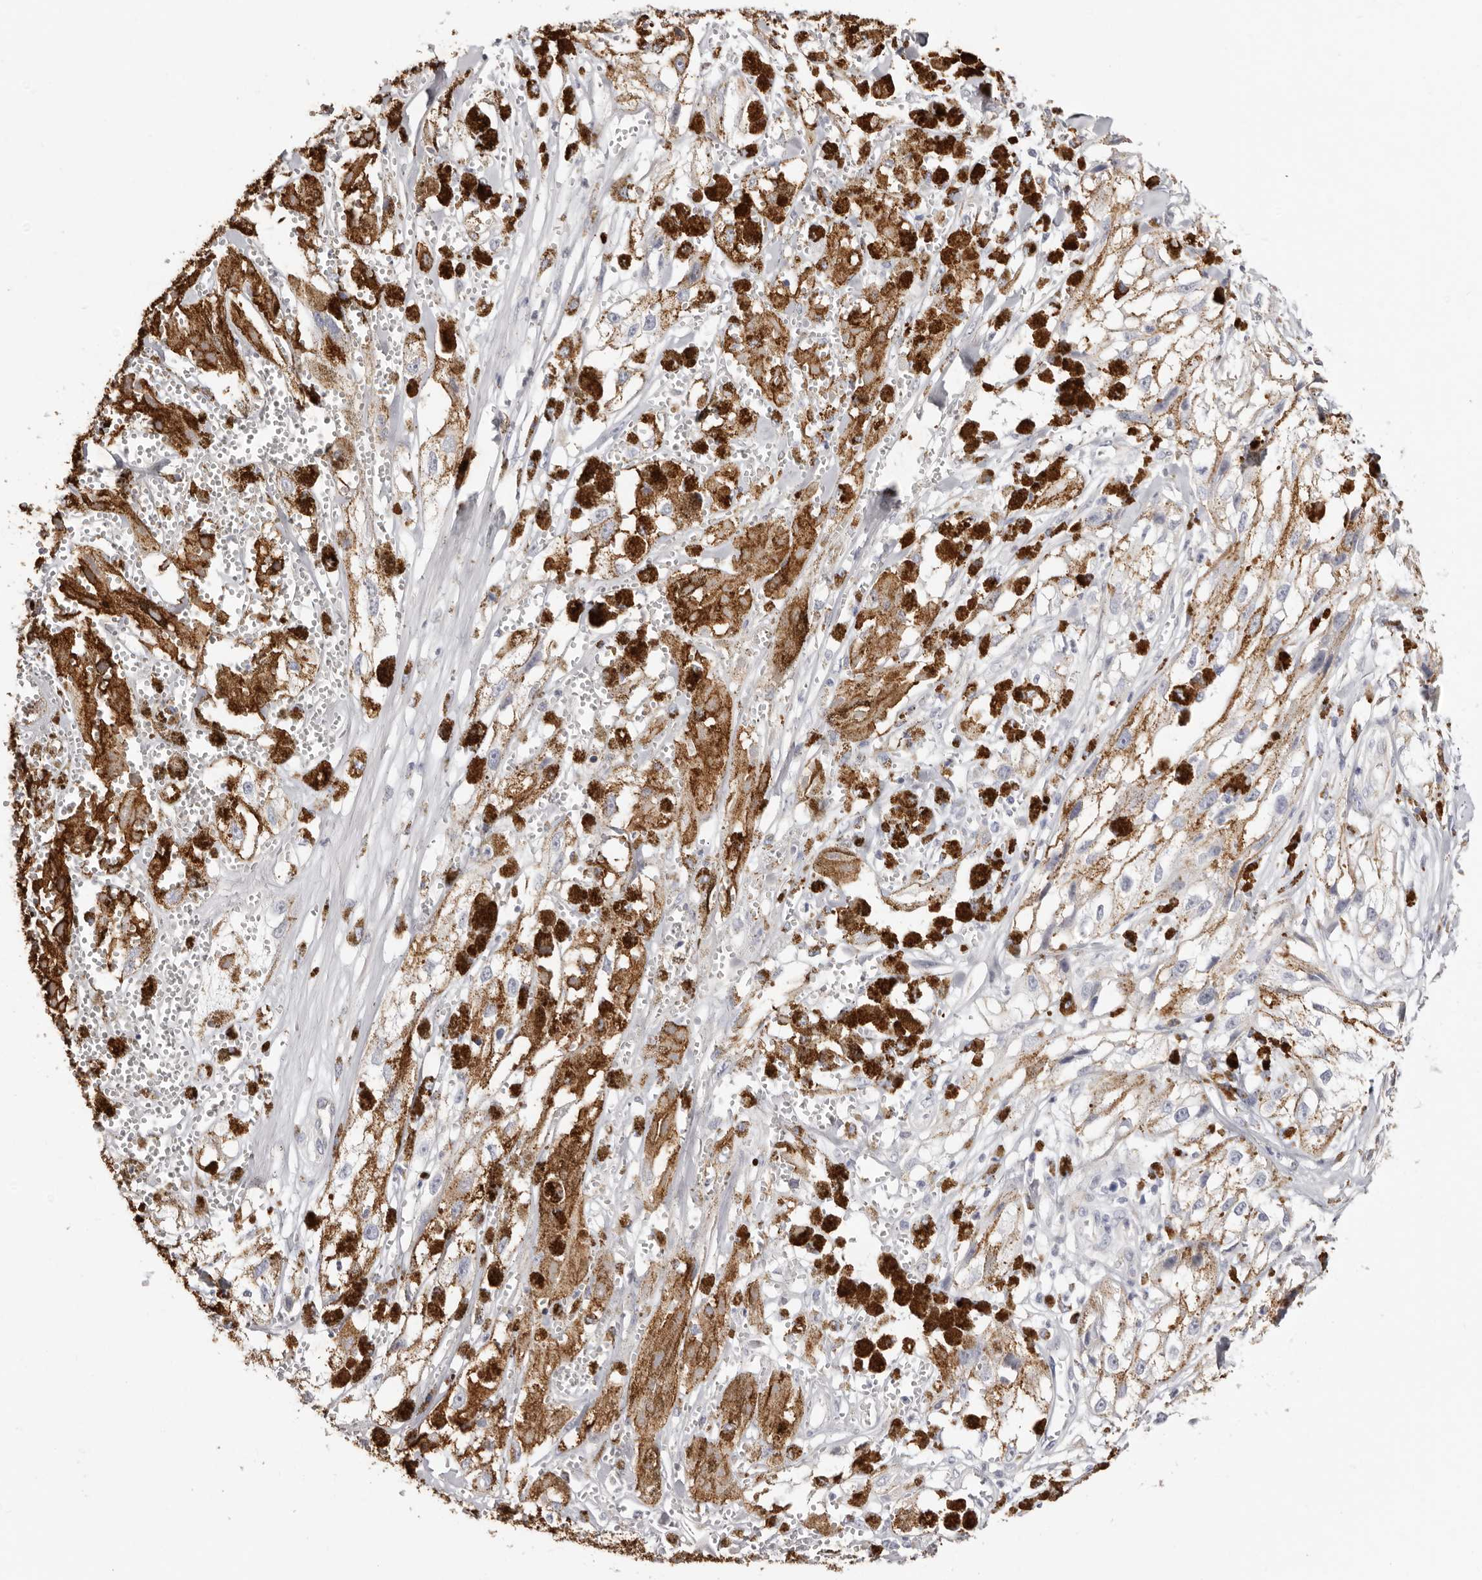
{"staining": {"intensity": "negative", "quantity": "none", "location": "none"}, "tissue": "melanoma", "cell_type": "Tumor cells", "image_type": "cancer", "snomed": [{"axis": "morphology", "description": "Malignant melanoma, NOS"}, {"axis": "topography", "description": "Skin"}], "caption": "A micrograph of human melanoma is negative for staining in tumor cells. (DAB (3,3'-diaminobenzidine) immunohistochemistry visualized using brightfield microscopy, high magnification).", "gene": "PKDCC", "patient": {"sex": "male", "age": 88}}